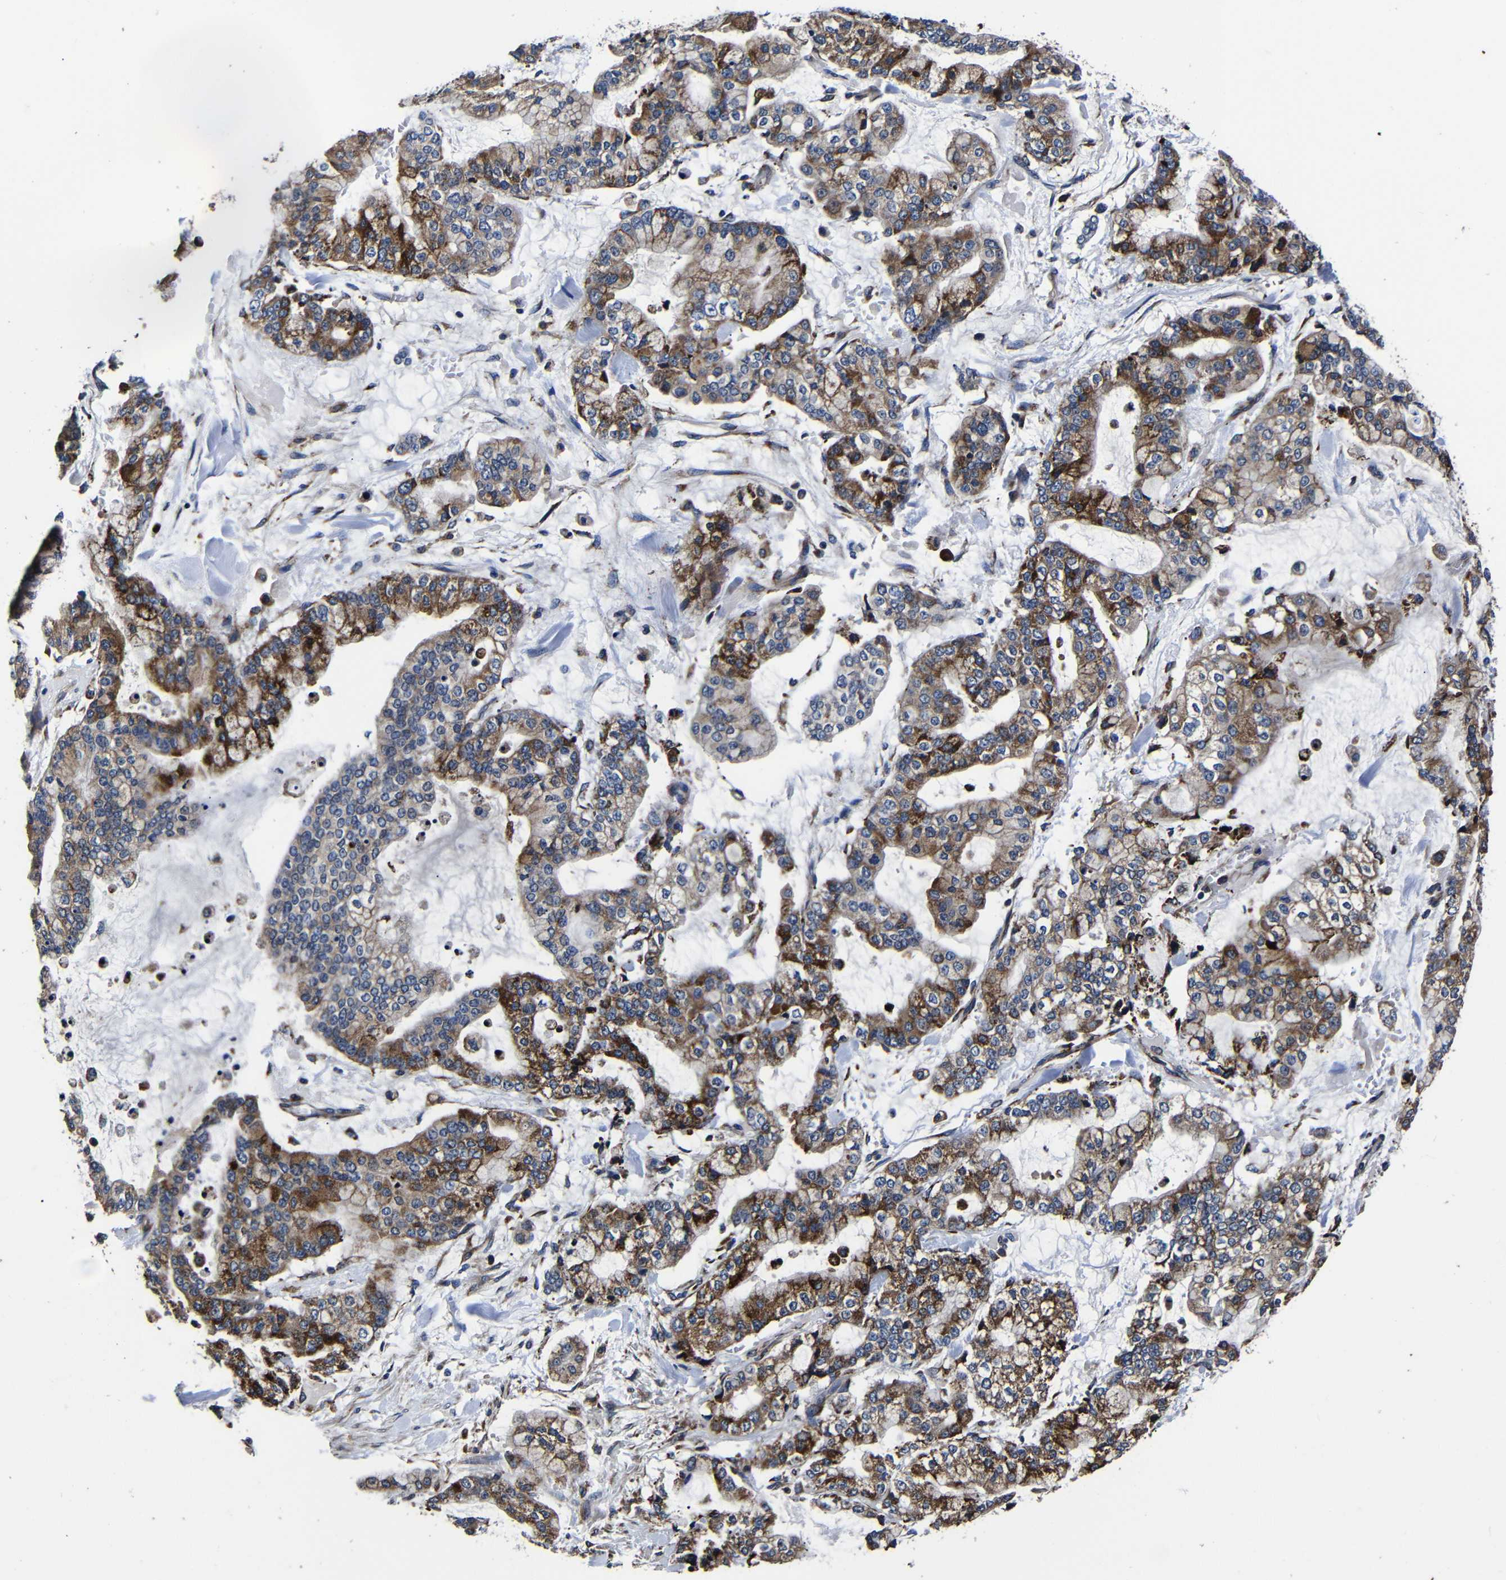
{"staining": {"intensity": "moderate", "quantity": ">75%", "location": "cytoplasmic/membranous"}, "tissue": "stomach cancer", "cell_type": "Tumor cells", "image_type": "cancer", "snomed": [{"axis": "morphology", "description": "Normal tissue, NOS"}, {"axis": "morphology", "description": "Adenocarcinoma, NOS"}, {"axis": "topography", "description": "Stomach, upper"}, {"axis": "topography", "description": "Stomach"}], "caption": "A brown stain shows moderate cytoplasmic/membranous staining of a protein in human stomach adenocarcinoma tumor cells.", "gene": "SCN9A", "patient": {"sex": "male", "age": 76}}